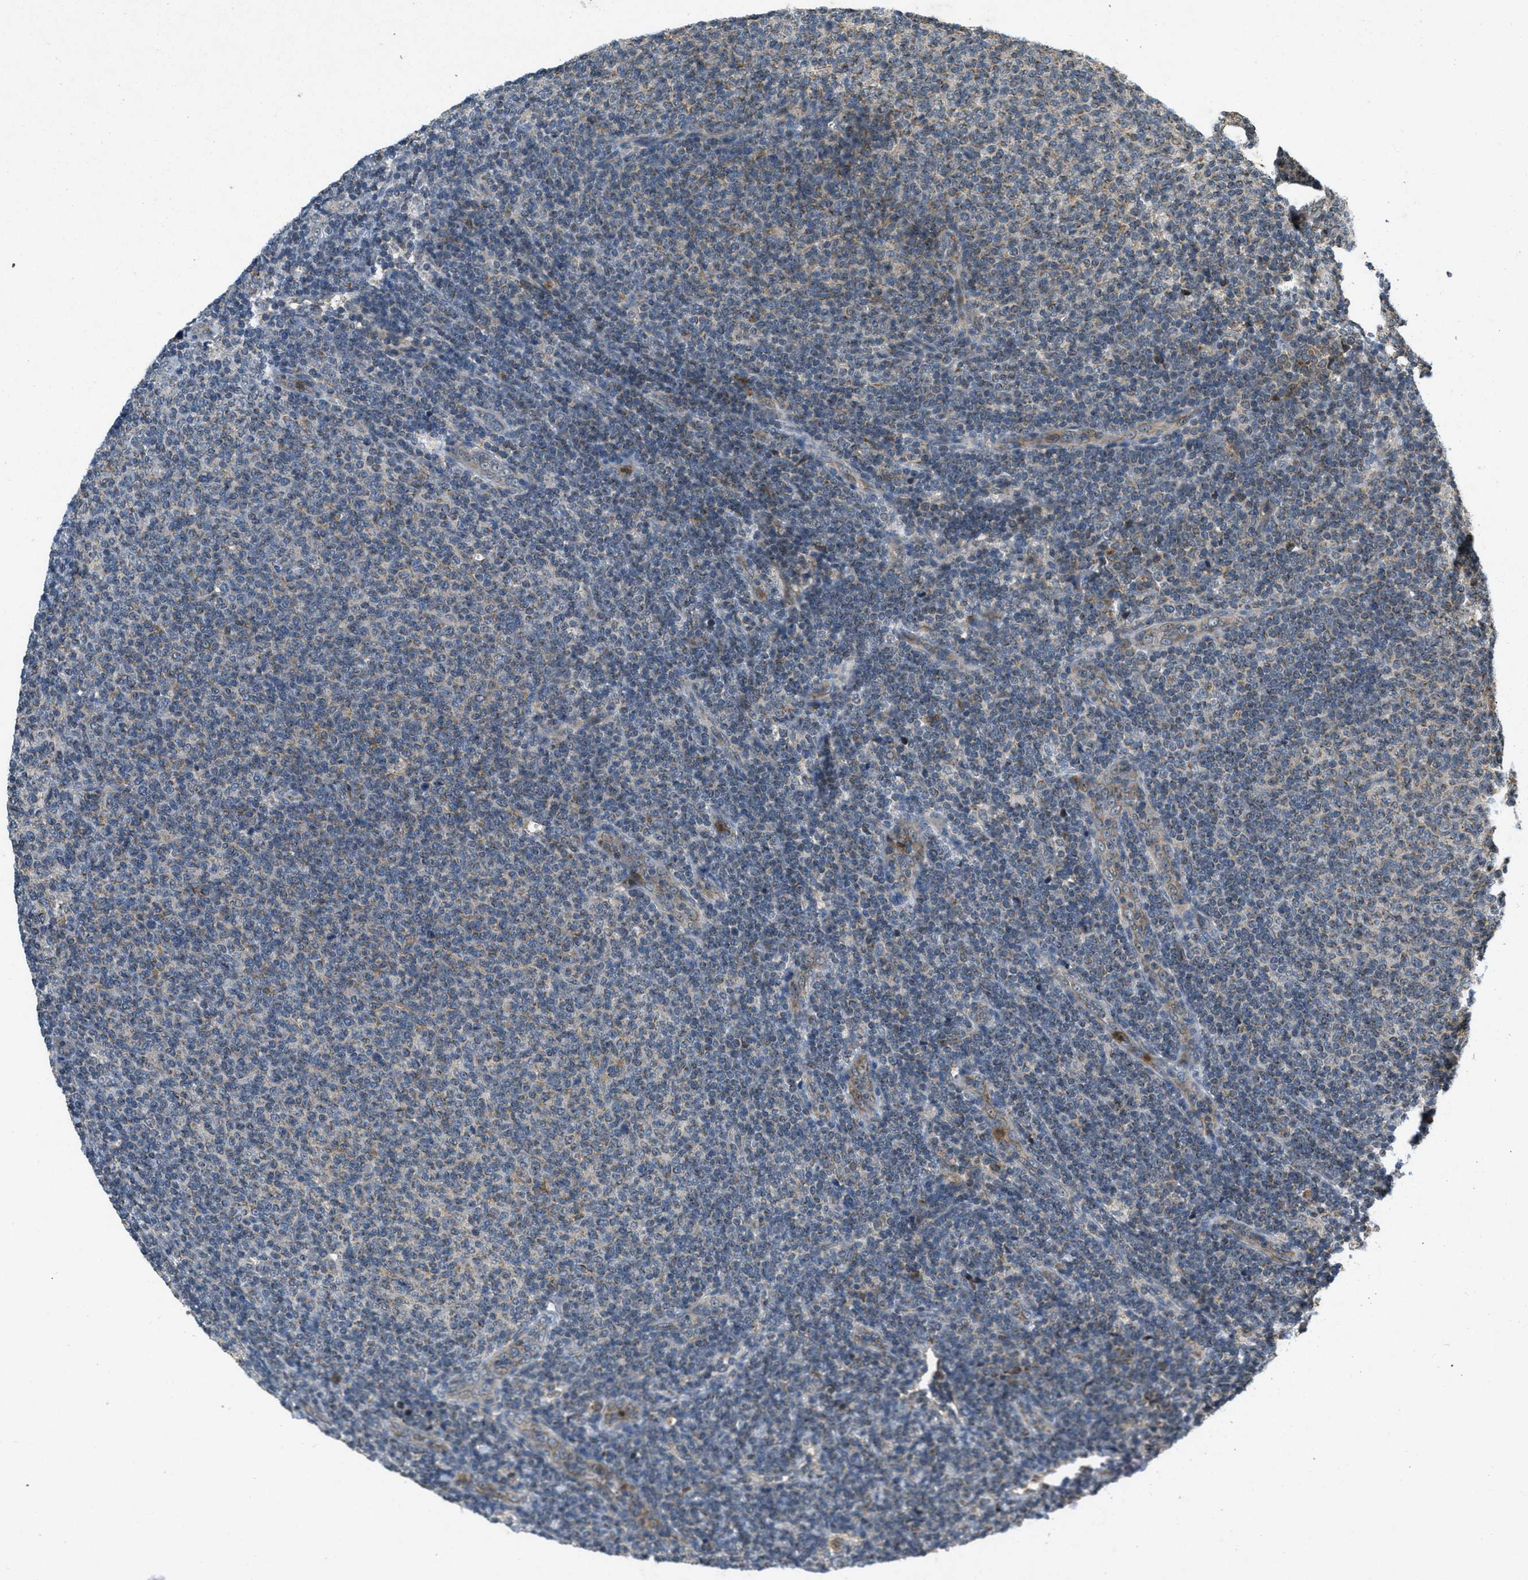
{"staining": {"intensity": "weak", "quantity": "25%-75%", "location": "cytoplasmic/membranous"}, "tissue": "lymphoma", "cell_type": "Tumor cells", "image_type": "cancer", "snomed": [{"axis": "morphology", "description": "Malignant lymphoma, non-Hodgkin's type, Low grade"}, {"axis": "topography", "description": "Lymph node"}], "caption": "Immunohistochemistry (IHC) of lymphoma demonstrates low levels of weak cytoplasmic/membranous expression in approximately 25%-75% of tumor cells. The staining is performed using DAB (3,3'-diaminobenzidine) brown chromogen to label protein expression. The nuclei are counter-stained blue using hematoxylin.", "gene": "PPP1R15A", "patient": {"sex": "male", "age": 66}}